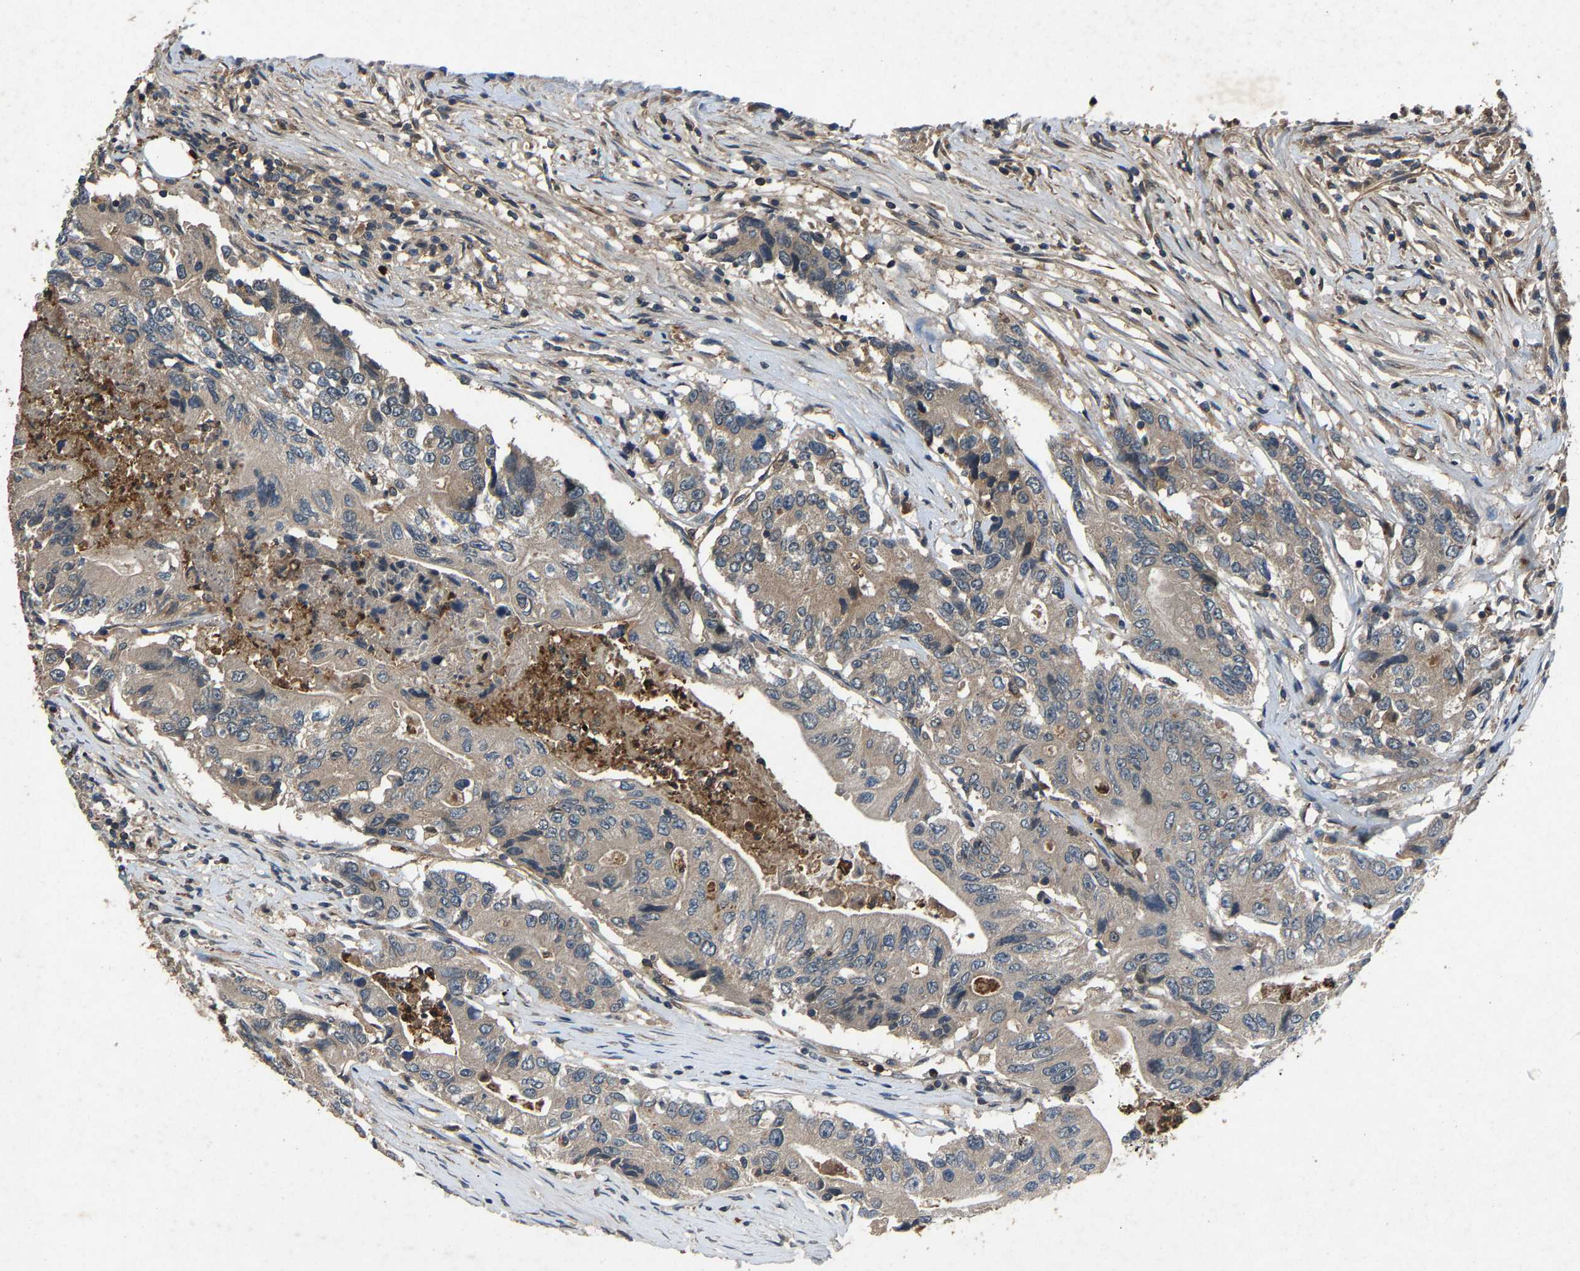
{"staining": {"intensity": "negative", "quantity": "none", "location": "none"}, "tissue": "colorectal cancer", "cell_type": "Tumor cells", "image_type": "cancer", "snomed": [{"axis": "morphology", "description": "Adenocarcinoma, NOS"}, {"axis": "topography", "description": "Colon"}], "caption": "The micrograph reveals no staining of tumor cells in colorectal cancer (adenocarcinoma).", "gene": "PPID", "patient": {"sex": "female", "age": 77}}